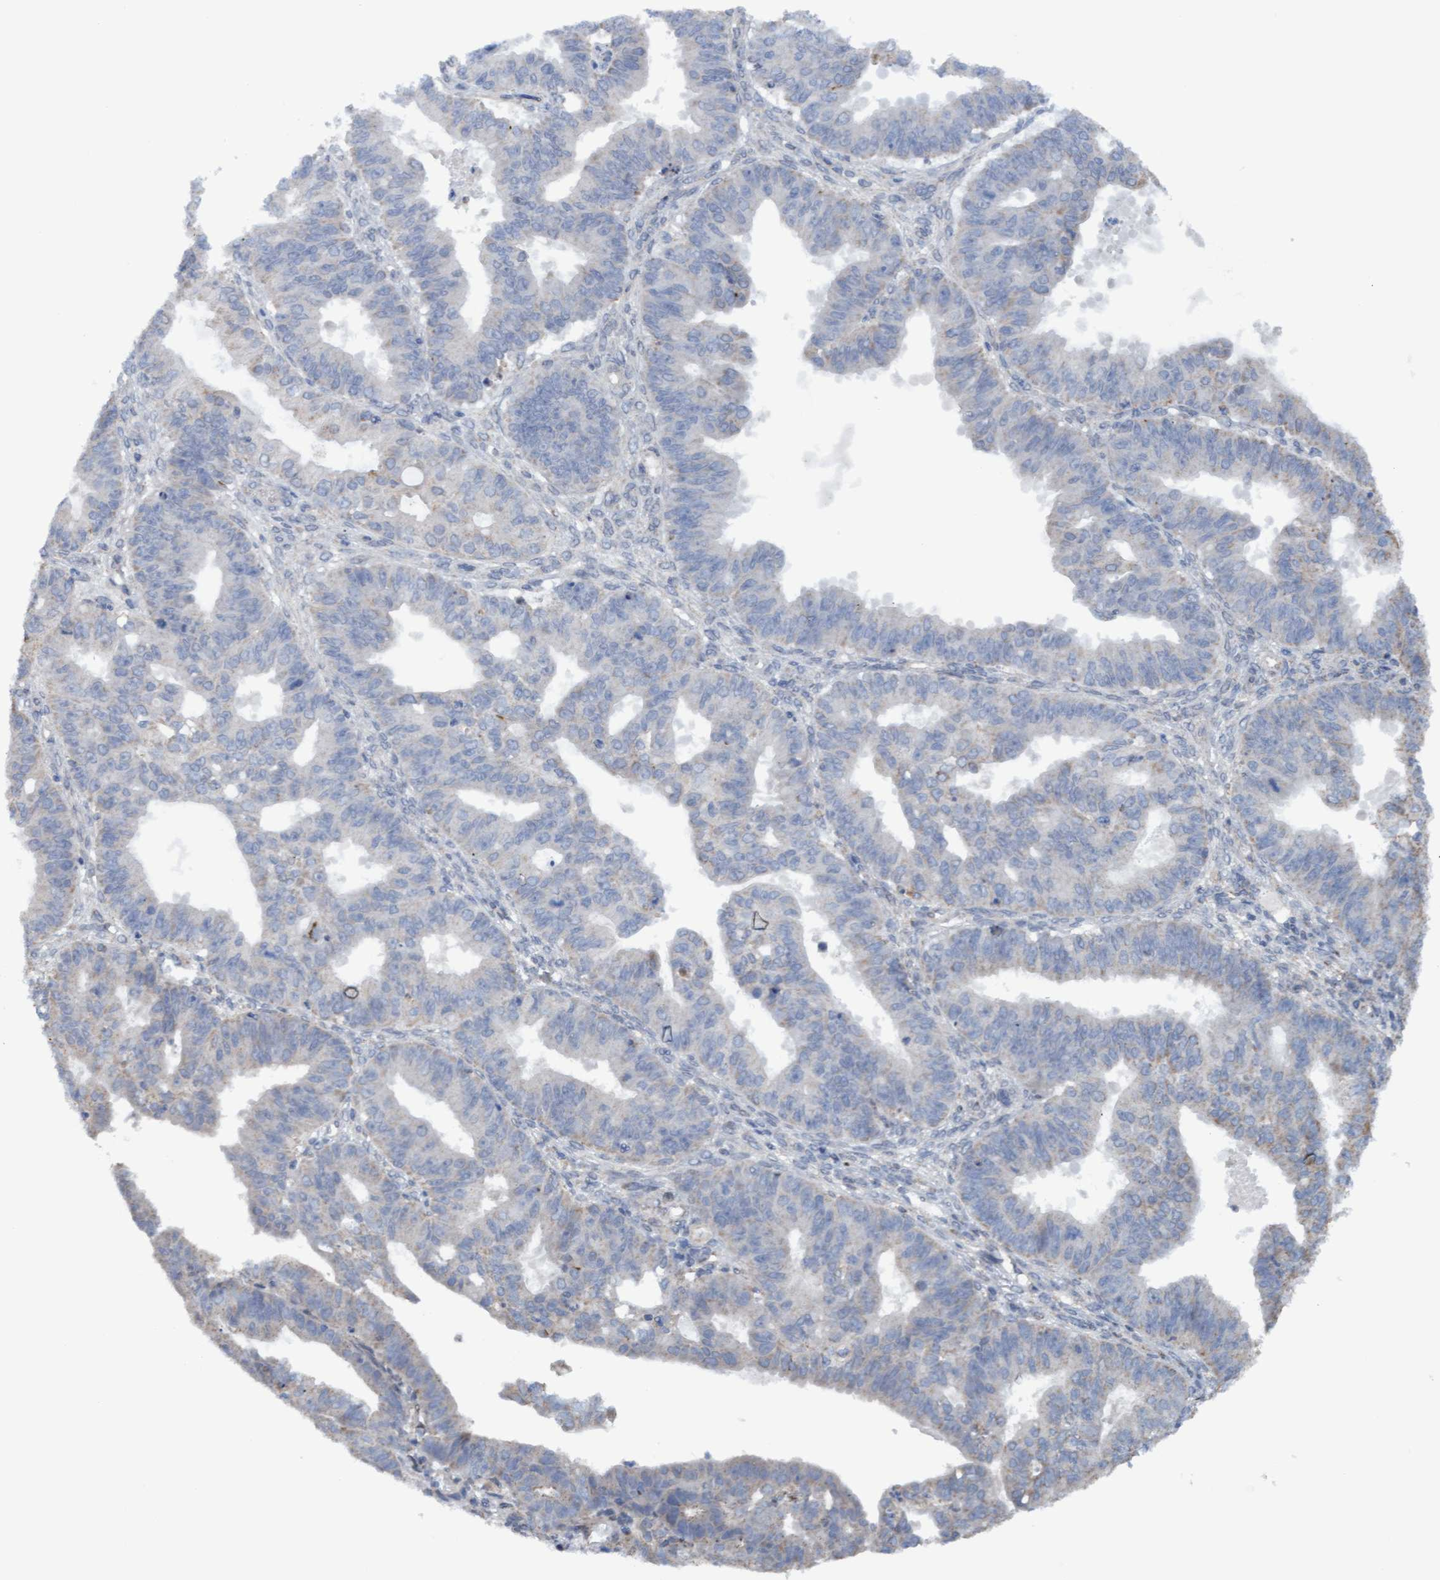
{"staining": {"intensity": "negative", "quantity": "none", "location": "none"}, "tissue": "ovarian cancer", "cell_type": "Tumor cells", "image_type": "cancer", "snomed": [{"axis": "morphology", "description": "Carcinoma, endometroid"}, {"axis": "topography", "description": "Ovary"}], "caption": "Image shows no protein staining in tumor cells of endometroid carcinoma (ovarian) tissue.", "gene": "MGLL", "patient": {"sex": "female", "age": 42}}